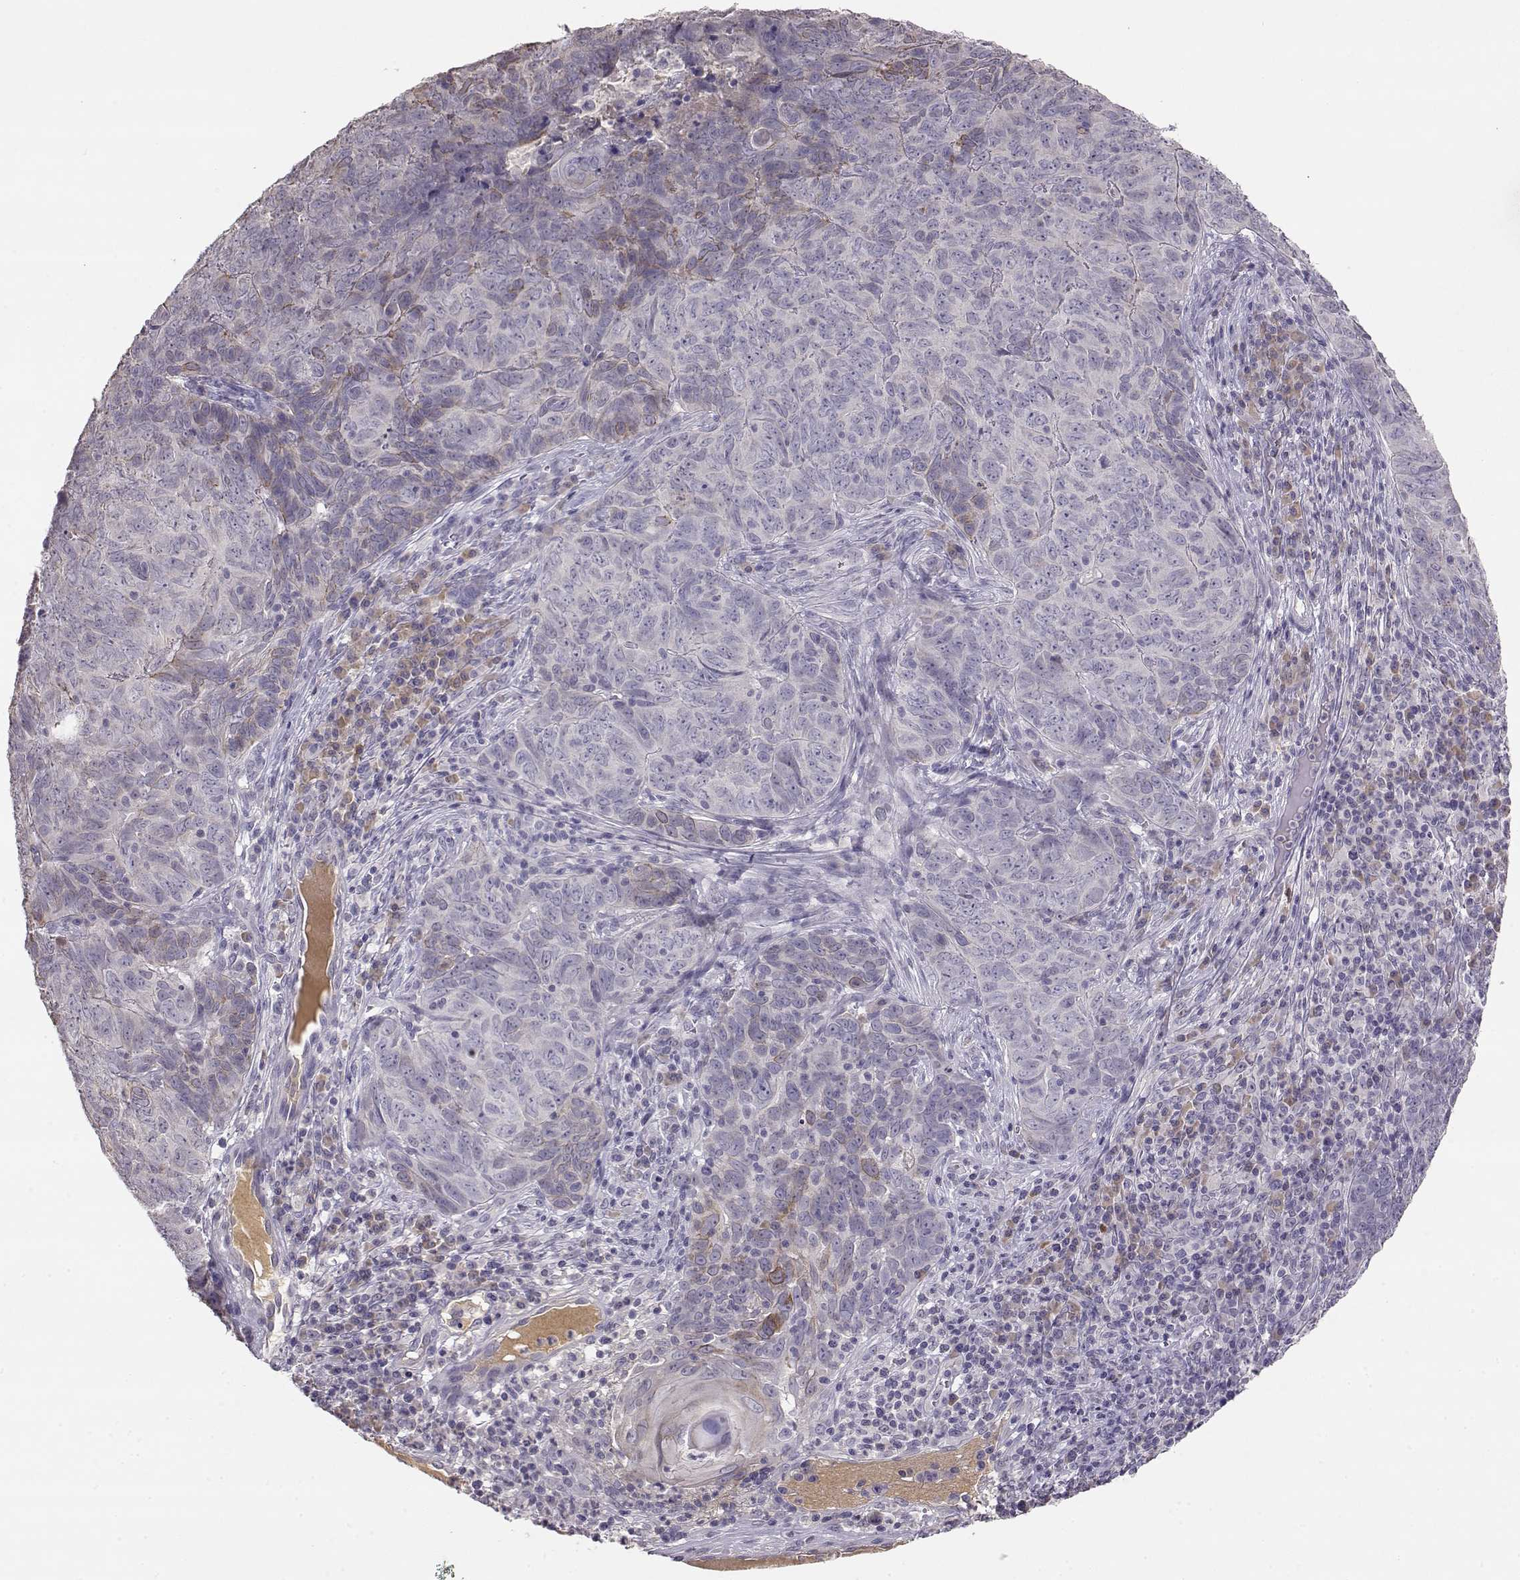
{"staining": {"intensity": "weak", "quantity": "<25%", "location": "cytoplasmic/membranous"}, "tissue": "skin cancer", "cell_type": "Tumor cells", "image_type": "cancer", "snomed": [{"axis": "morphology", "description": "Squamous cell carcinoma, NOS"}, {"axis": "topography", "description": "Skin"}, {"axis": "topography", "description": "Anal"}], "caption": "Histopathology image shows no significant protein positivity in tumor cells of squamous cell carcinoma (skin). (Stains: DAB (3,3'-diaminobenzidine) immunohistochemistry with hematoxylin counter stain, Microscopy: brightfield microscopy at high magnification).", "gene": "TACR1", "patient": {"sex": "female", "age": 51}}